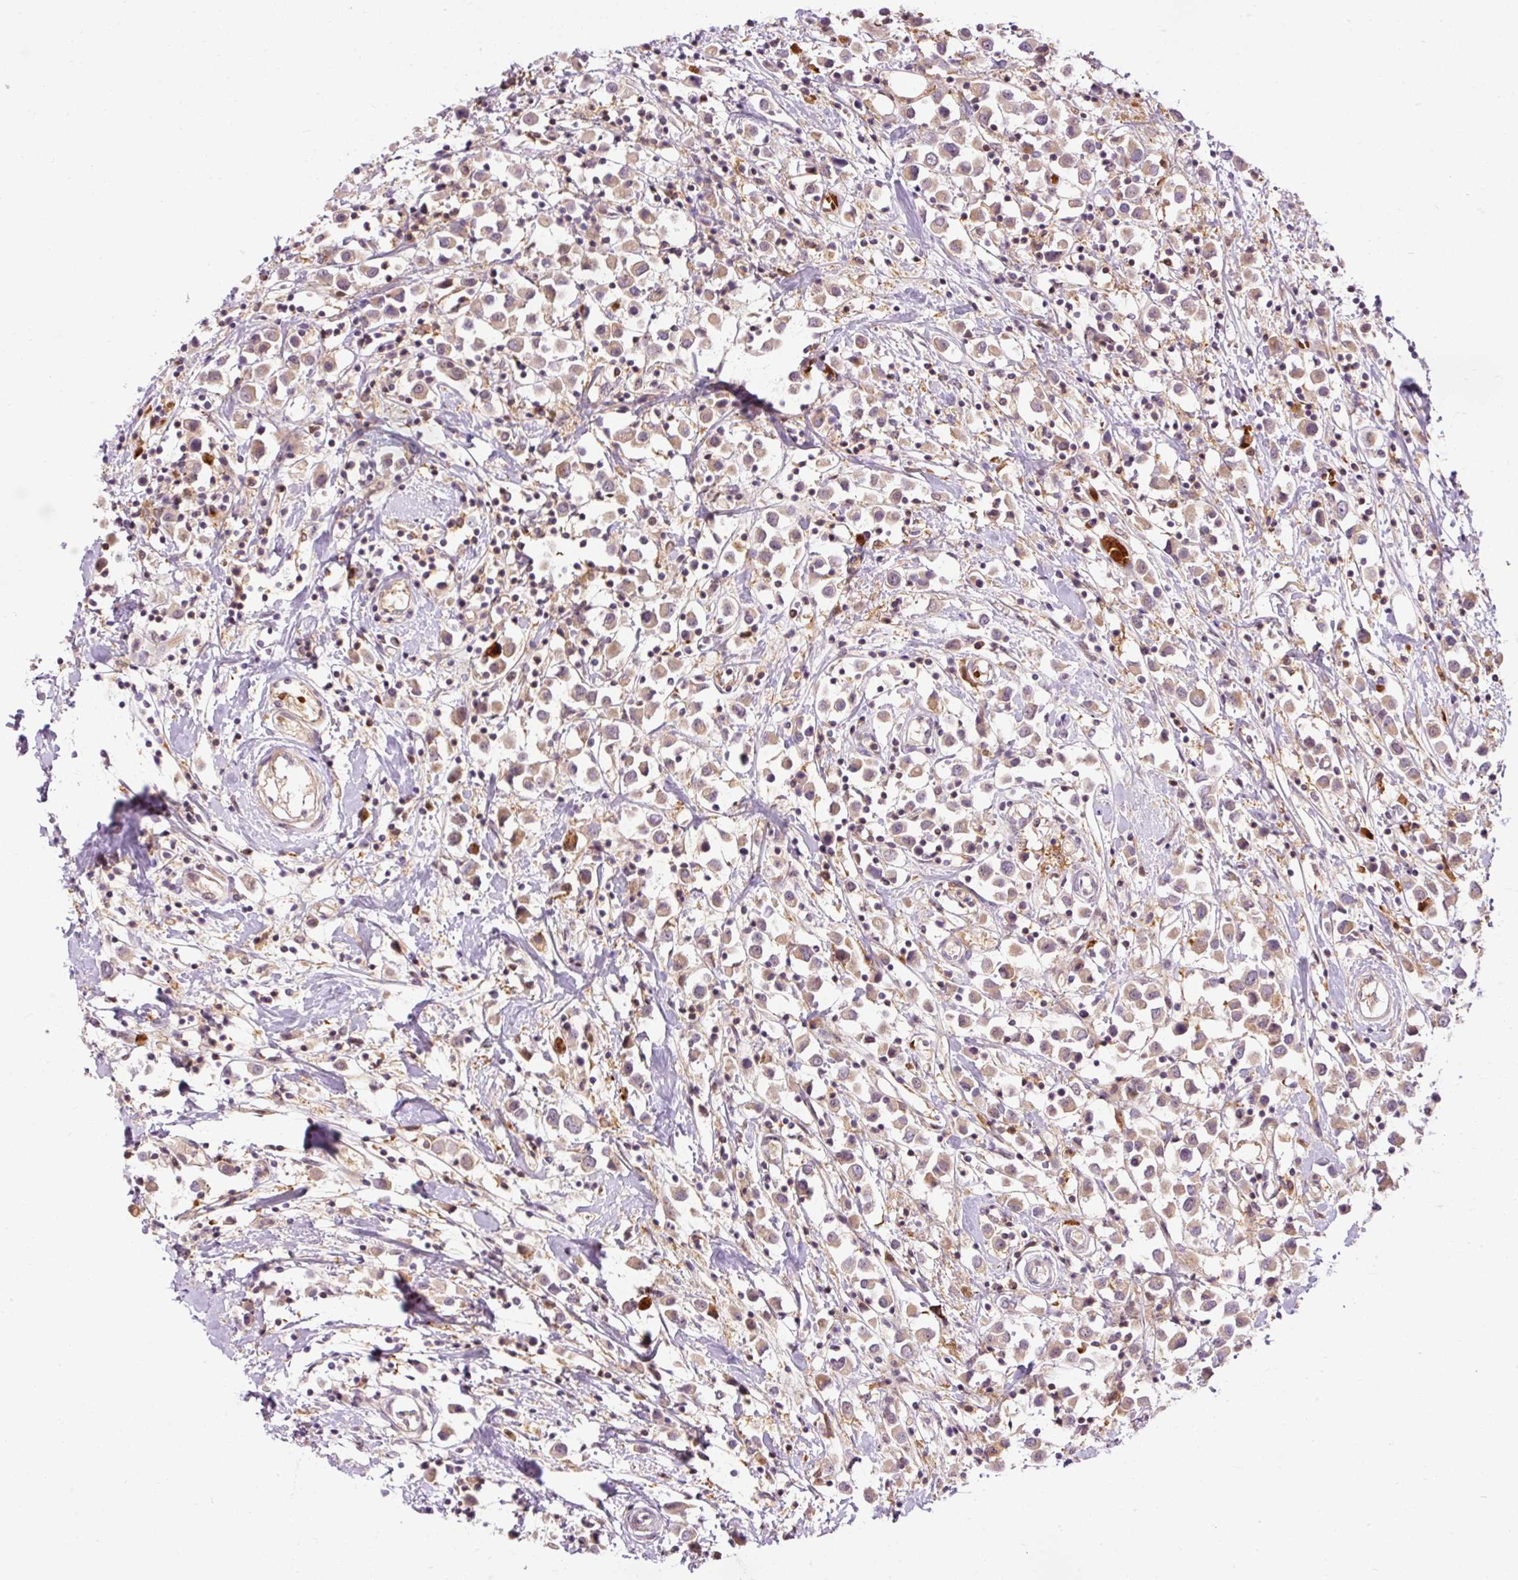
{"staining": {"intensity": "weak", "quantity": ">75%", "location": "cytoplasmic/membranous"}, "tissue": "breast cancer", "cell_type": "Tumor cells", "image_type": "cancer", "snomed": [{"axis": "morphology", "description": "Duct carcinoma"}, {"axis": "topography", "description": "Breast"}], "caption": "DAB (3,3'-diaminobenzidine) immunohistochemical staining of breast cancer (infiltrating ductal carcinoma) displays weak cytoplasmic/membranous protein staining in about >75% of tumor cells. Nuclei are stained in blue.", "gene": "CEBPZ", "patient": {"sex": "female", "age": 61}}